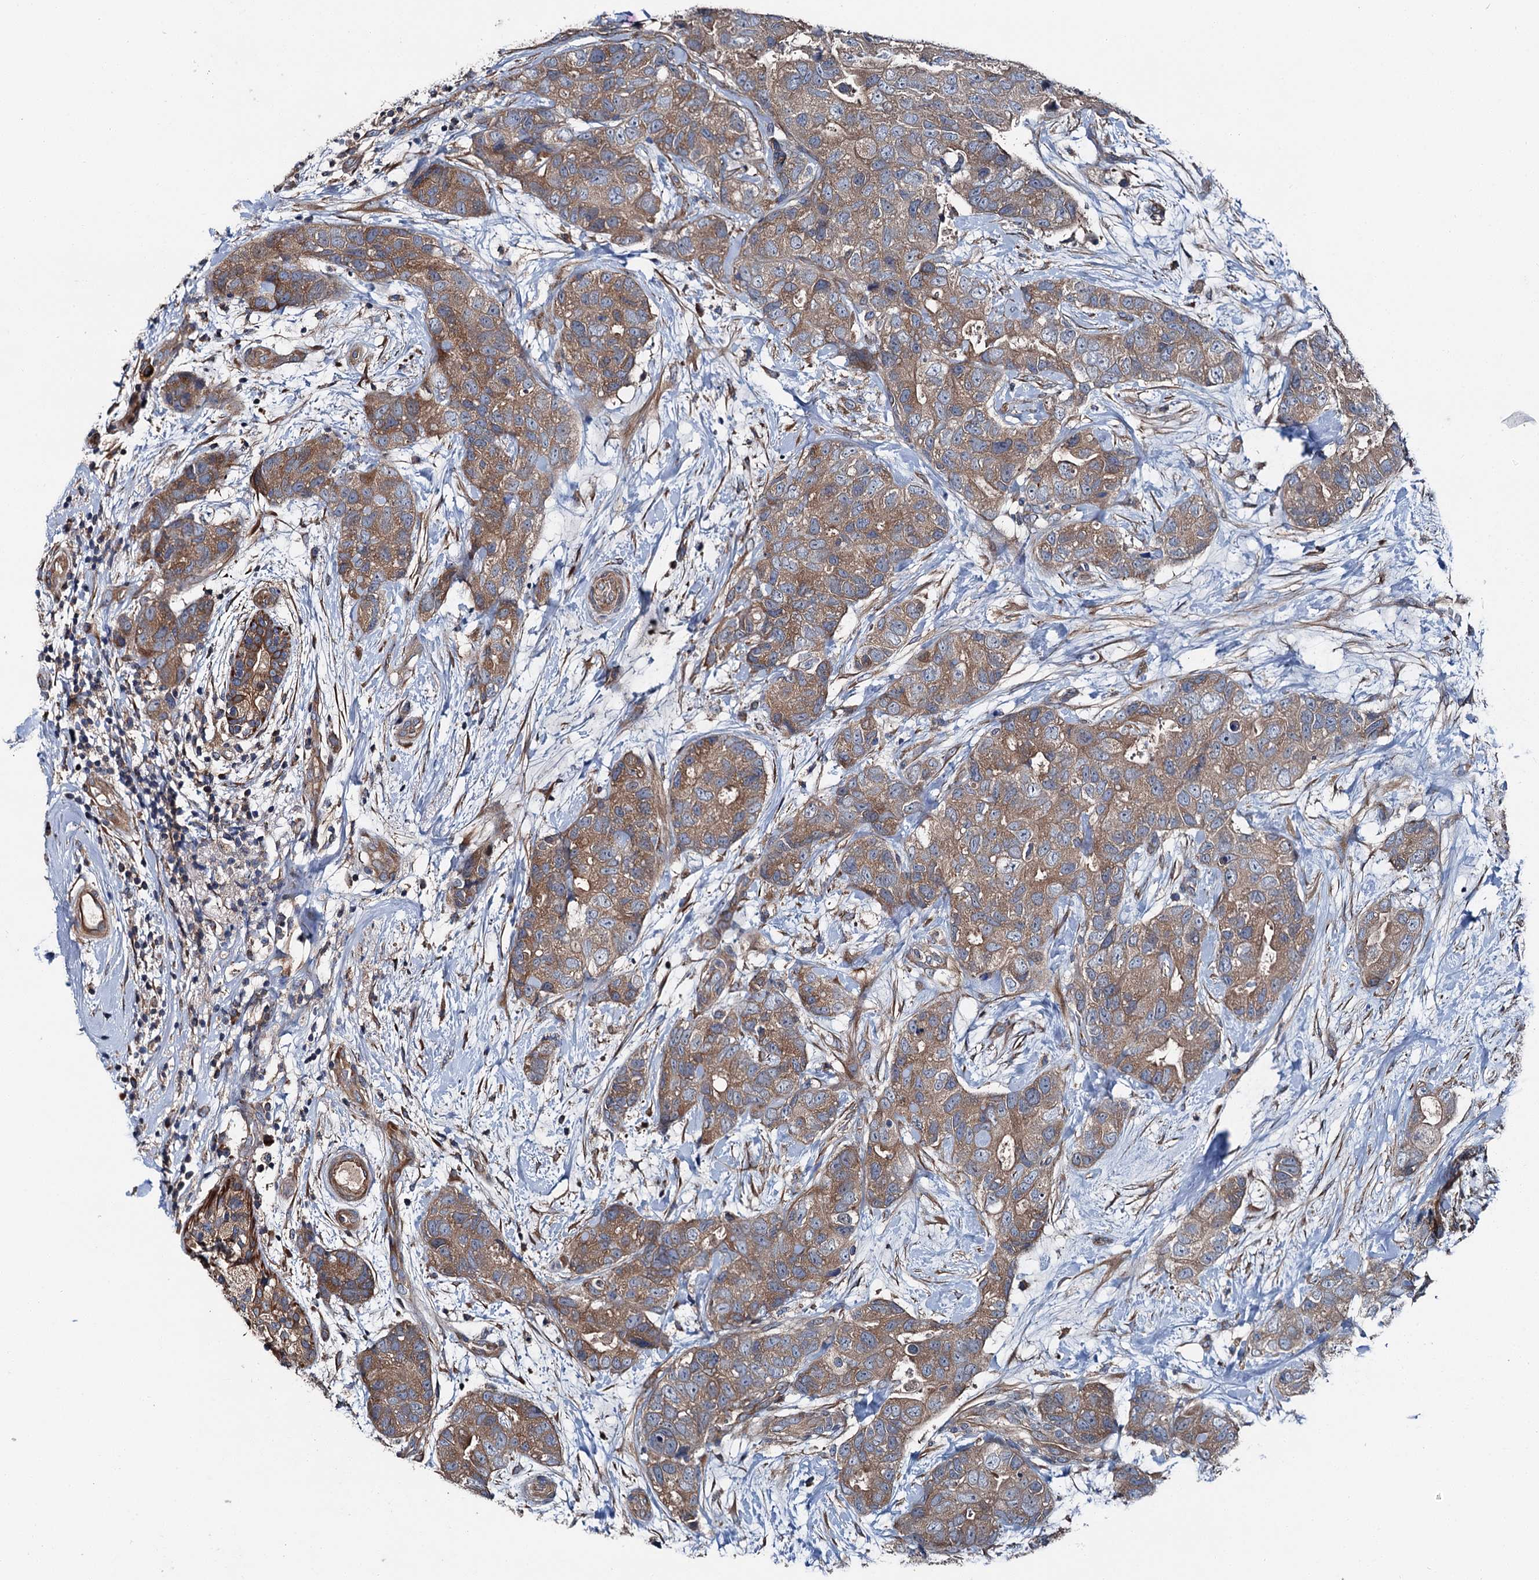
{"staining": {"intensity": "moderate", "quantity": ">75%", "location": "cytoplasmic/membranous"}, "tissue": "breast cancer", "cell_type": "Tumor cells", "image_type": "cancer", "snomed": [{"axis": "morphology", "description": "Duct carcinoma"}, {"axis": "topography", "description": "Breast"}], "caption": "Approximately >75% of tumor cells in breast cancer (infiltrating ductal carcinoma) reveal moderate cytoplasmic/membranous protein staining as visualized by brown immunohistochemical staining.", "gene": "SLC22A25", "patient": {"sex": "female", "age": 62}}